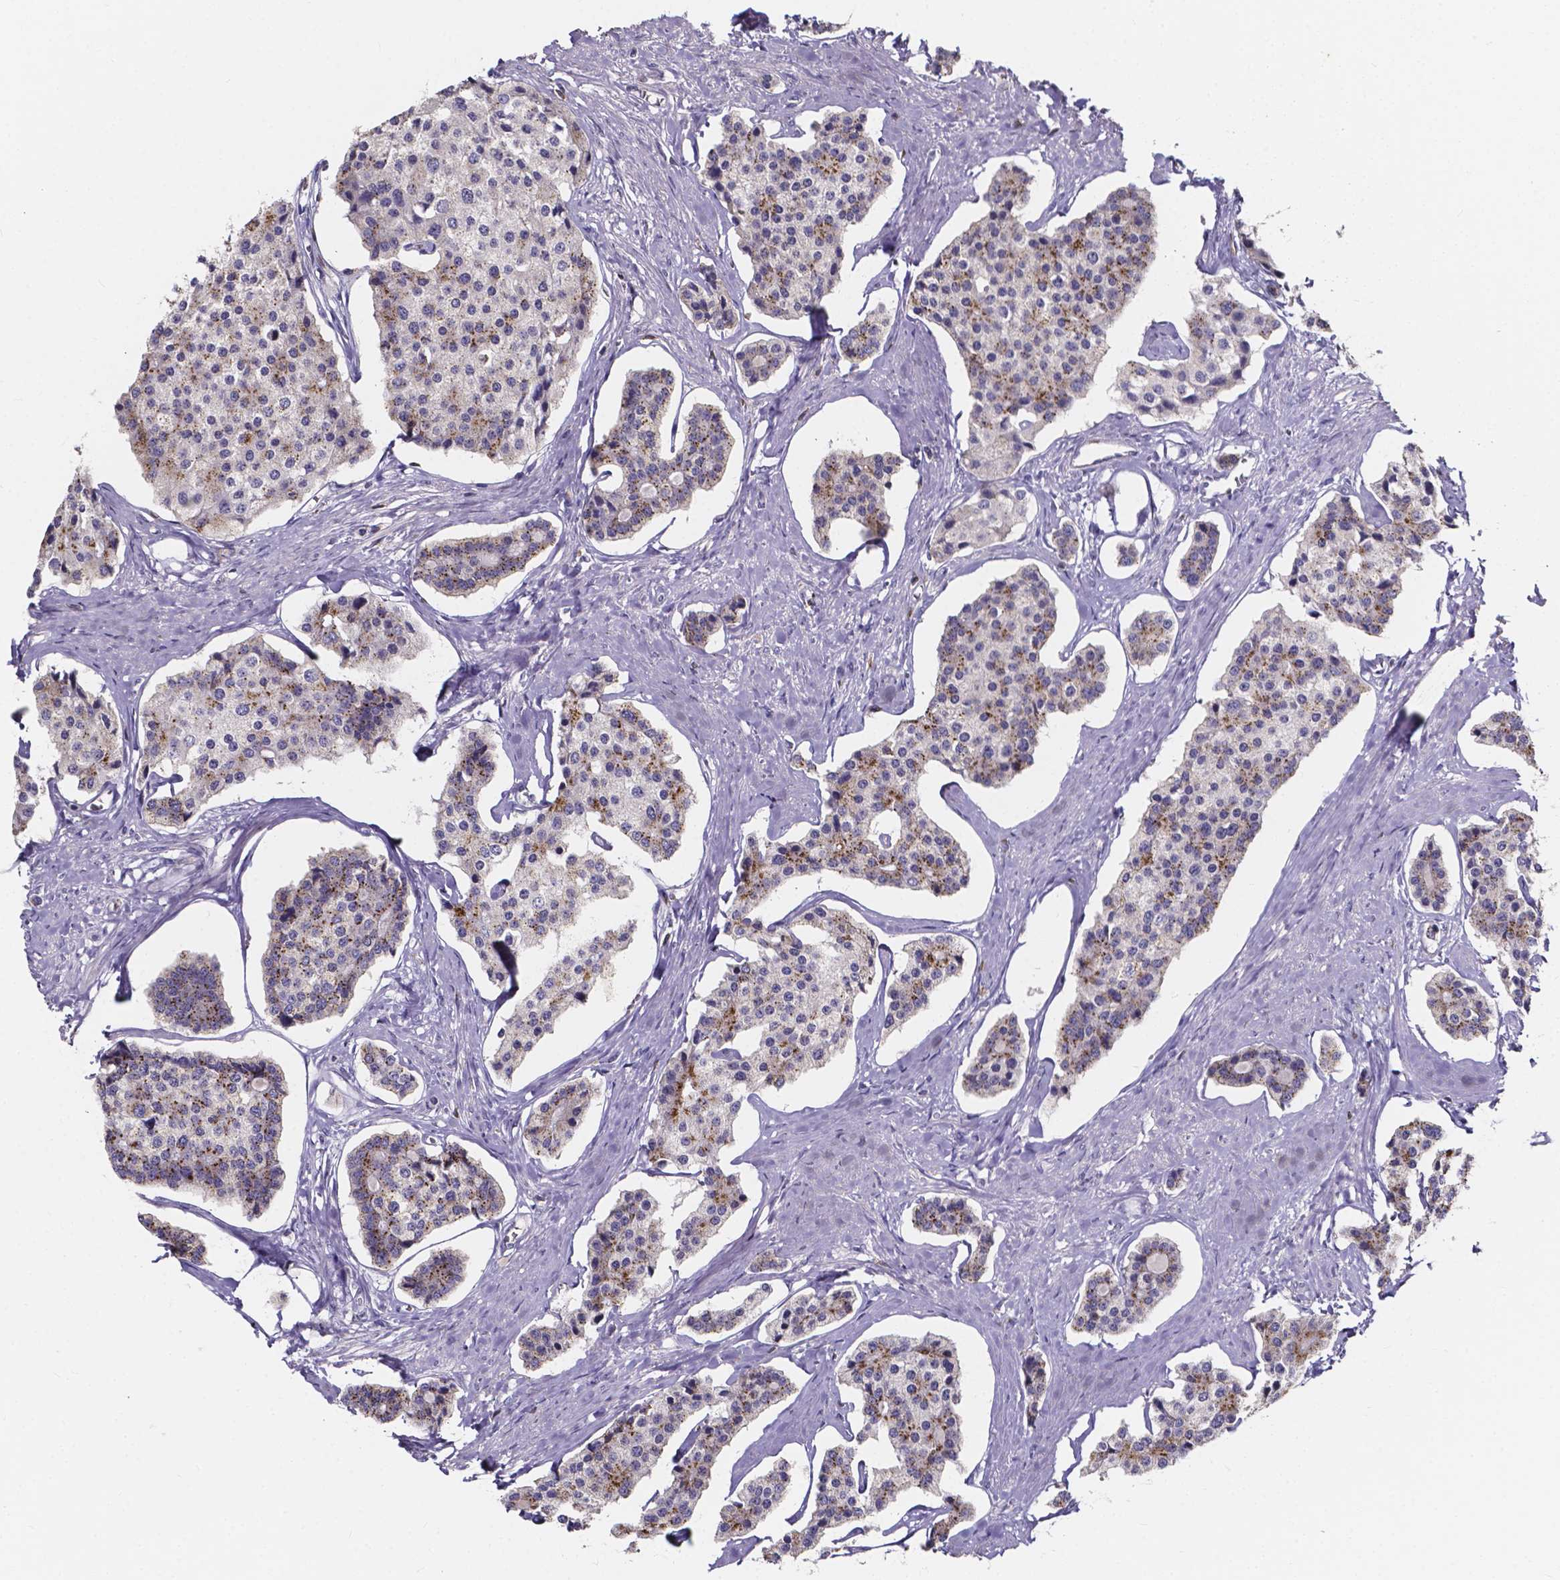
{"staining": {"intensity": "moderate", "quantity": "25%-75%", "location": "cytoplasmic/membranous"}, "tissue": "carcinoid", "cell_type": "Tumor cells", "image_type": "cancer", "snomed": [{"axis": "morphology", "description": "Carcinoid, malignant, NOS"}, {"axis": "topography", "description": "Small intestine"}], "caption": "Protein staining of carcinoid tissue shows moderate cytoplasmic/membranous expression in about 25%-75% of tumor cells.", "gene": "THEMIS", "patient": {"sex": "female", "age": 65}}